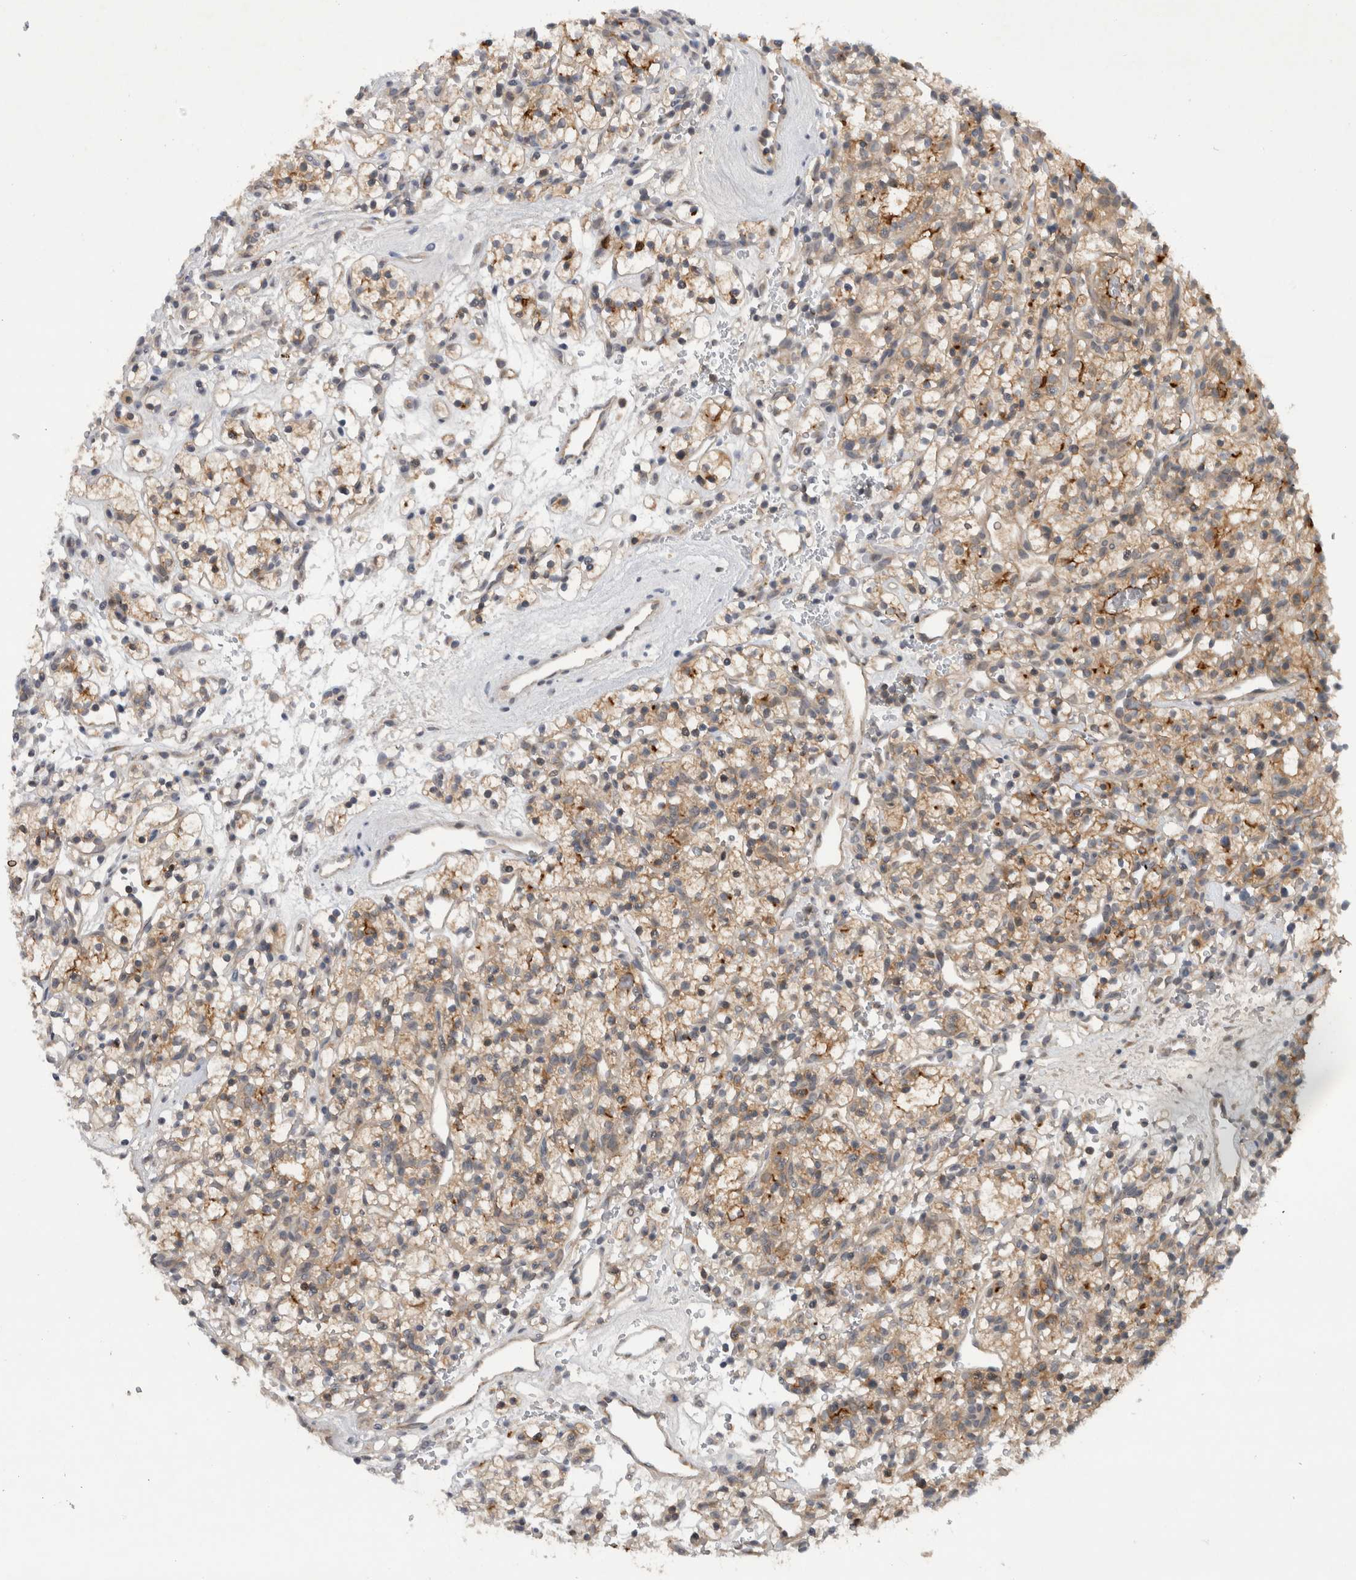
{"staining": {"intensity": "moderate", "quantity": ">75%", "location": "cytoplasmic/membranous"}, "tissue": "renal cancer", "cell_type": "Tumor cells", "image_type": "cancer", "snomed": [{"axis": "morphology", "description": "Adenocarcinoma, NOS"}, {"axis": "topography", "description": "Kidney"}], "caption": "Immunohistochemistry photomicrograph of neoplastic tissue: human renal cancer stained using immunohistochemistry (IHC) demonstrates medium levels of moderate protein expression localized specifically in the cytoplasmic/membranous of tumor cells, appearing as a cytoplasmic/membranous brown color.", "gene": "PDCD2", "patient": {"sex": "female", "age": 57}}